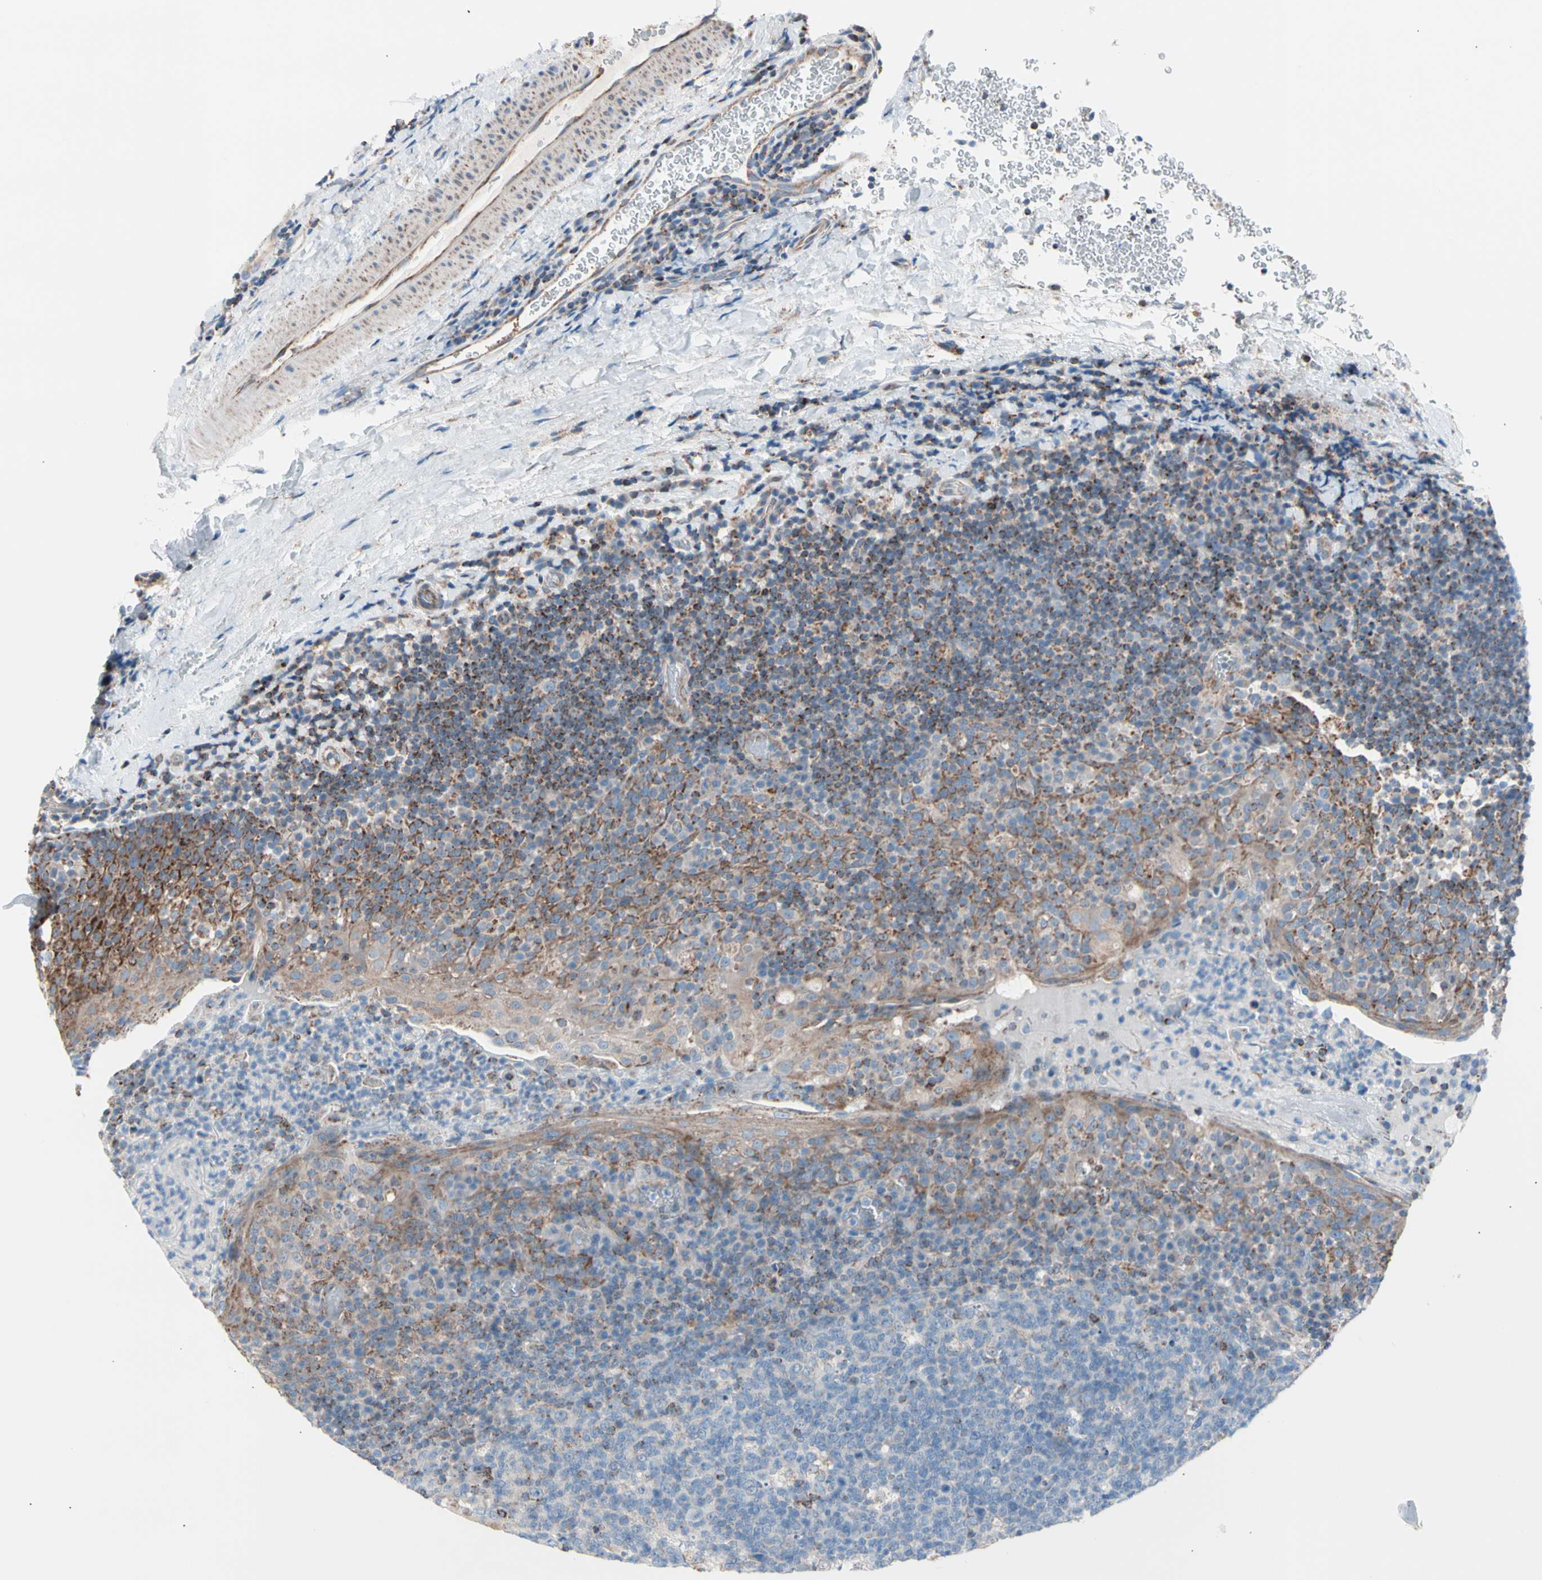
{"staining": {"intensity": "moderate", "quantity": "<25%", "location": "cytoplasmic/membranous"}, "tissue": "tonsil", "cell_type": "Germinal center cells", "image_type": "normal", "snomed": [{"axis": "morphology", "description": "Normal tissue, NOS"}, {"axis": "topography", "description": "Tonsil"}], "caption": "Germinal center cells display low levels of moderate cytoplasmic/membranous expression in about <25% of cells in unremarkable tonsil.", "gene": "HK1", "patient": {"sex": "male", "age": 17}}